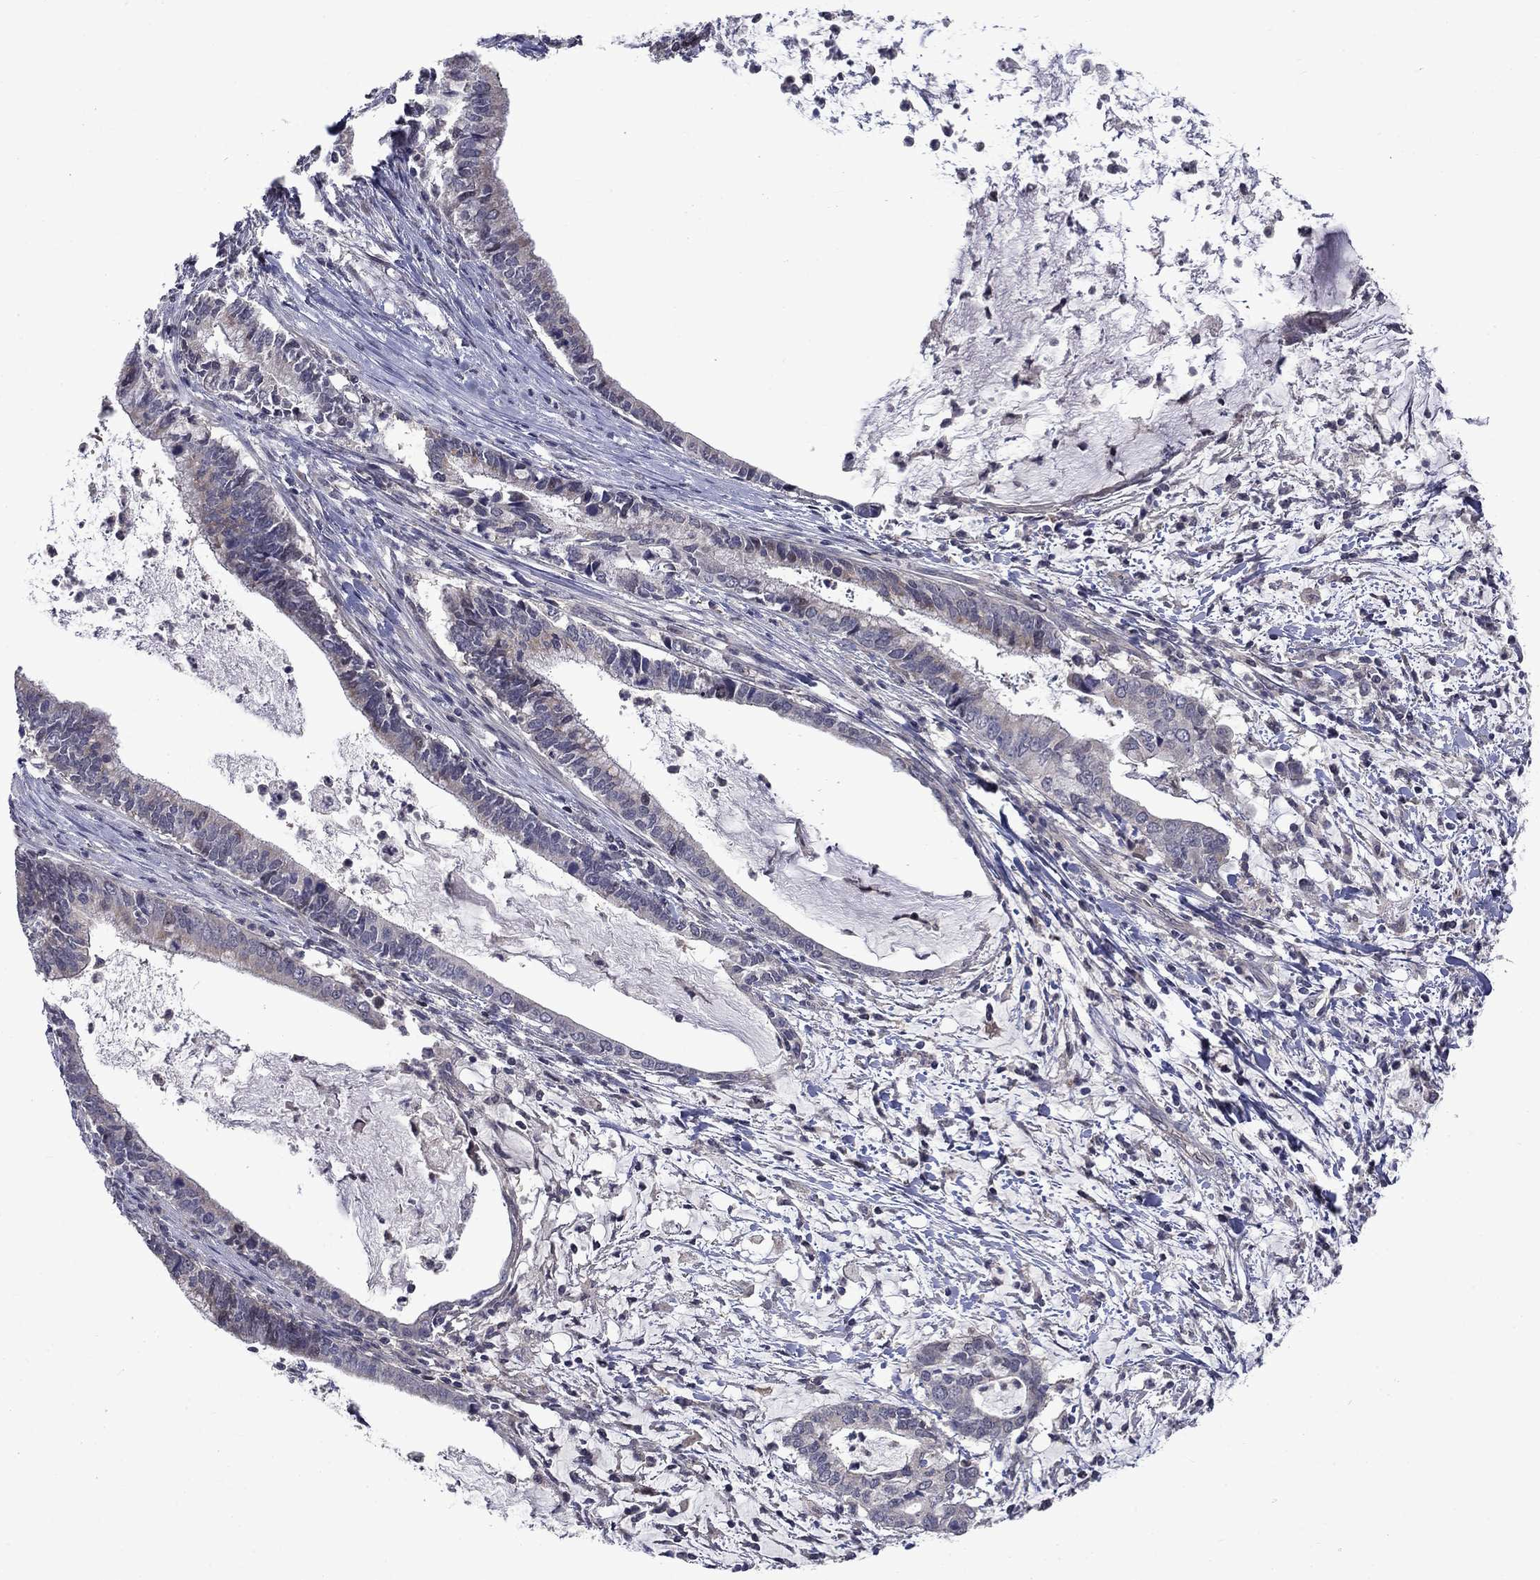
{"staining": {"intensity": "moderate", "quantity": "<25%", "location": "cytoplasmic/membranous"}, "tissue": "cervical cancer", "cell_type": "Tumor cells", "image_type": "cancer", "snomed": [{"axis": "morphology", "description": "Adenocarcinoma, NOS"}, {"axis": "topography", "description": "Cervix"}], "caption": "High-power microscopy captured an IHC histopathology image of cervical cancer (adenocarcinoma), revealing moderate cytoplasmic/membranous staining in approximately <25% of tumor cells.", "gene": "FAM3B", "patient": {"sex": "female", "age": 42}}